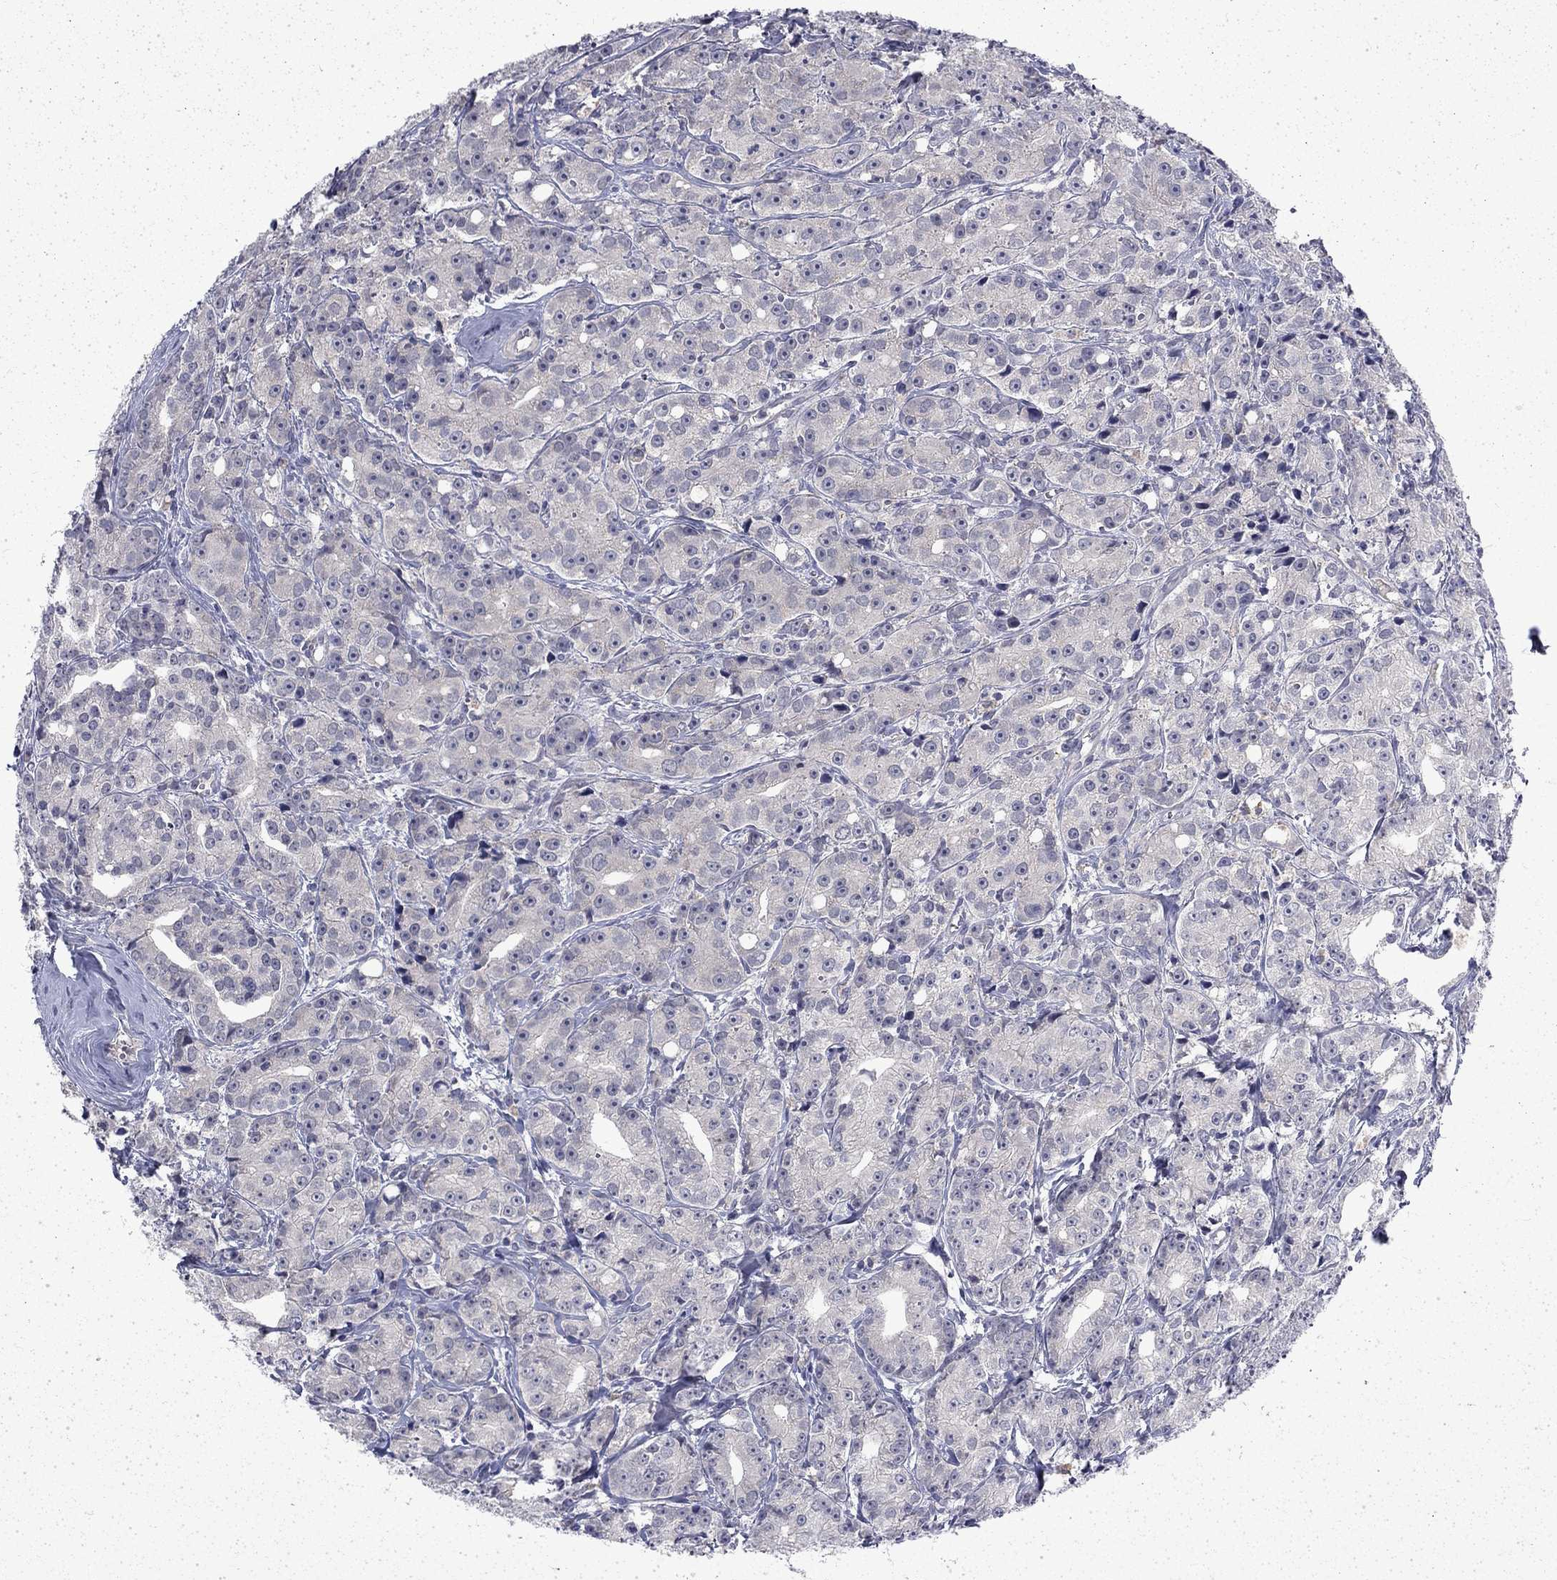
{"staining": {"intensity": "negative", "quantity": "none", "location": "none"}, "tissue": "prostate cancer", "cell_type": "Tumor cells", "image_type": "cancer", "snomed": [{"axis": "morphology", "description": "Adenocarcinoma, Medium grade"}, {"axis": "topography", "description": "Prostate"}], "caption": "Photomicrograph shows no significant protein expression in tumor cells of prostate adenocarcinoma (medium-grade).", "gene": "CHAT", "patient": {"sex": "male", "age": 74}}